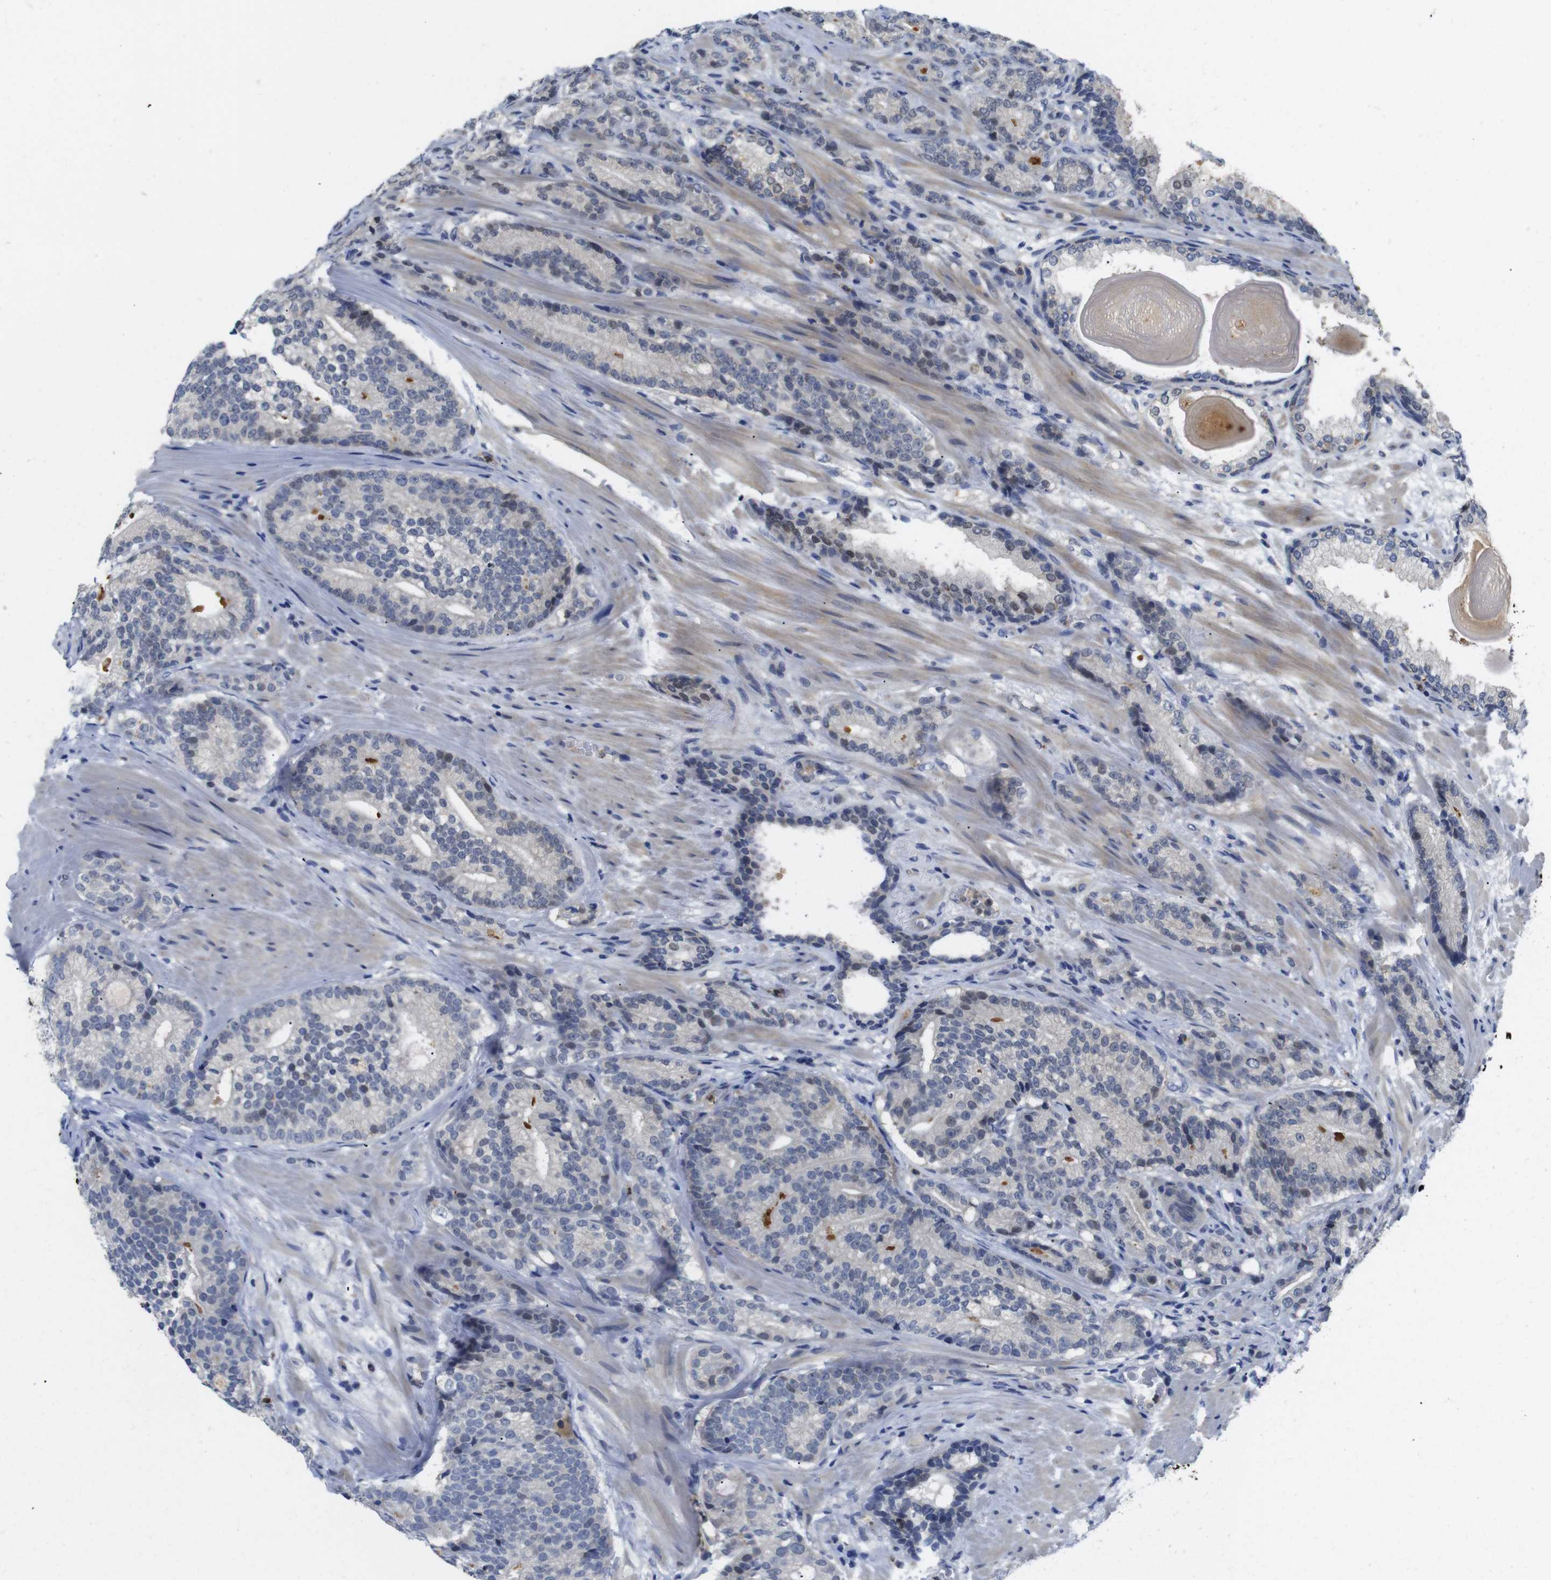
{"staining": {"intensity": "negative", "quantity": "none", "location": "none"}, "tissue": "prostate cancer", "cell_type": "Tumor cells", "image_type": "cancer", "snomed": [{"axis": "morphology", "description": "Adenocarcinoma, High grade"}, {"axis": "topography", "description": "Prostate"}], "caption": "Tumor cells are negative for protein expression in human prostate cancer (adenocarcinoma (high-grade)). The staining is performed using DAB (3,3'-diaminobenzidine) brown chromogen with nuclei counter-stained in using hematoxylin.", "gene": "FNTA", "patient": {"sex": "male", "age": 61}}